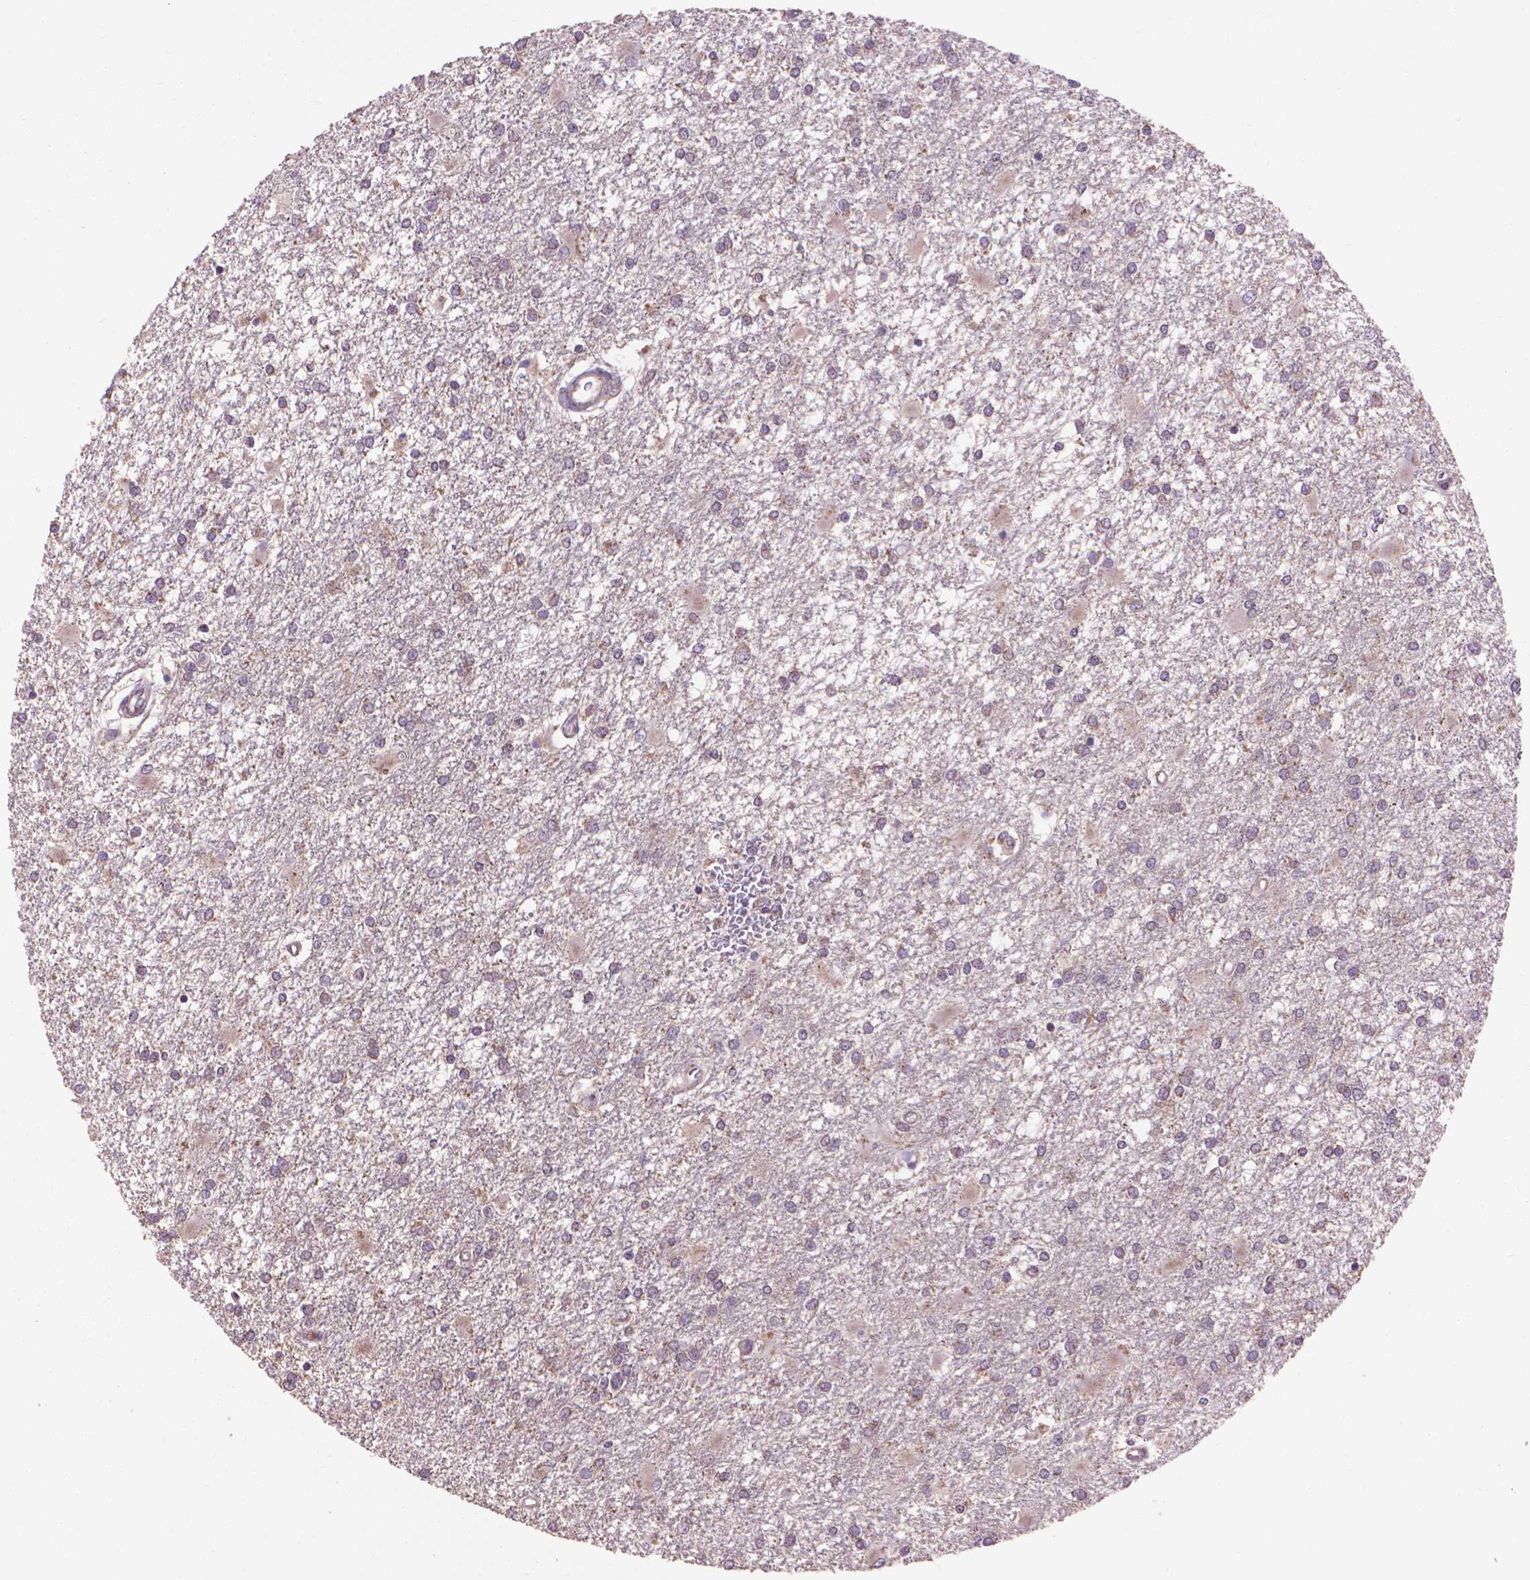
{"staining": {"intensity": "weak", "quantity": "<25%", "location": "cytoplasmic/membranous"}, "tissue": "glioma", "cell_type": "Tumor cells", "image_type": "cancer", "snomed": [{"axis": "morphology", "description": "Glioma, malignant, High grade"}, {"axis": "topography", "description": "Cerebral cortex"}], "caption": "Tumor cells are negative for brown protein staining in malignant glioma (high-grade).", "gene": "GLB1", "patient": {"sex": "male", "age": 79}}